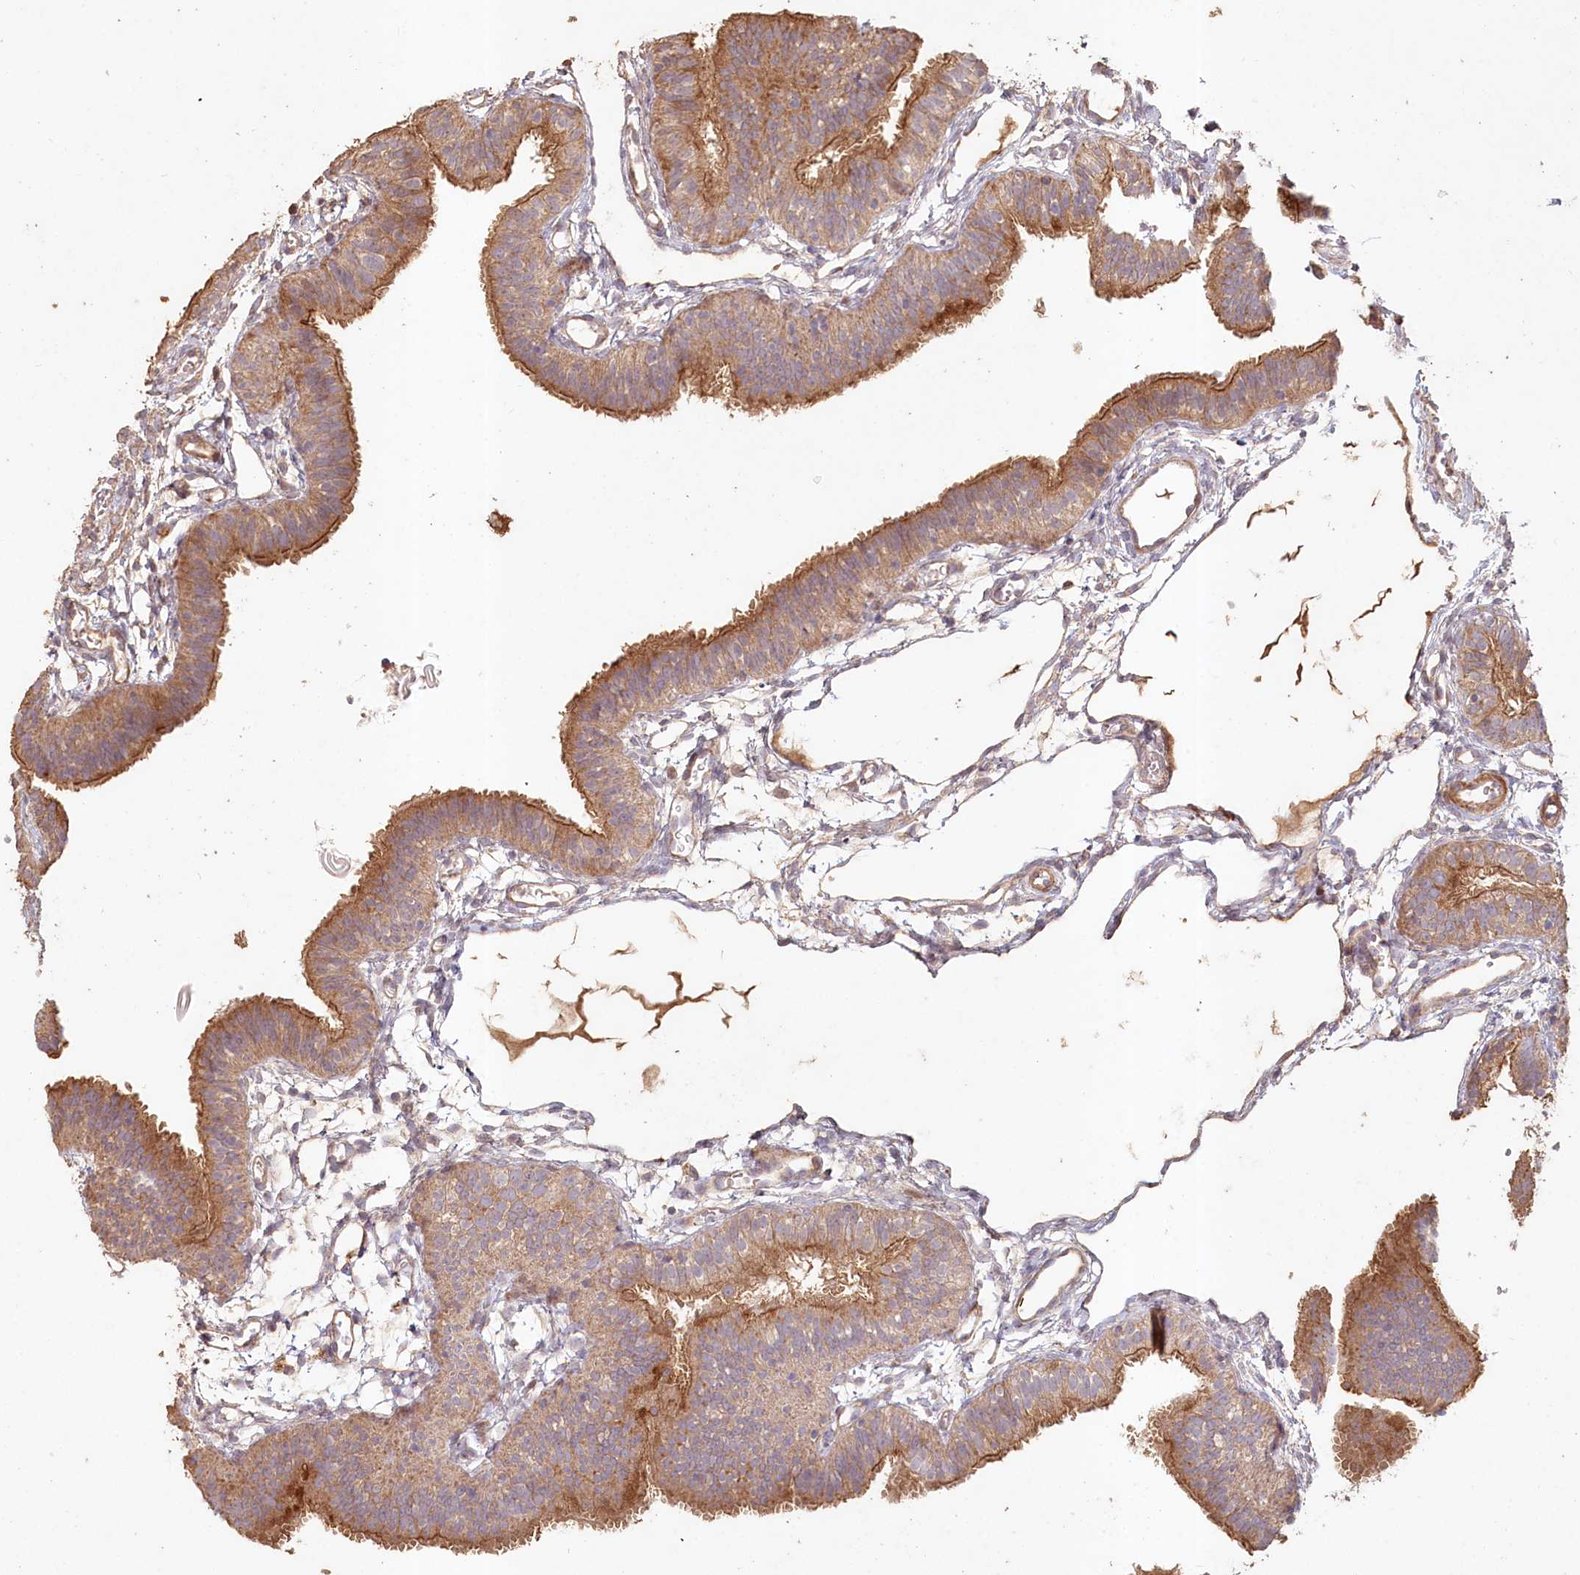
{"staining": {"intensity": "moderate", "quantity": ">75%", "location": "cytoplasmic/membranous"}, "tissue": "fallopian tube", "cell_type": "Glandular cells", "image_type": "normal", "snomed": [{"axis": "morphology", "description": "Normal tissue, NOS"}, {"axis": "topography", "description": "Fallopian tube"}], "caption": "Approximately >75% of glandular cells in unremarkable human fallopian tube show moderate cytoplasmic/membranous protein positivity as visualized by brown immunohistochemical staining.", "gene": "HAL", "patient": {"sex": "female", "age": 35}}